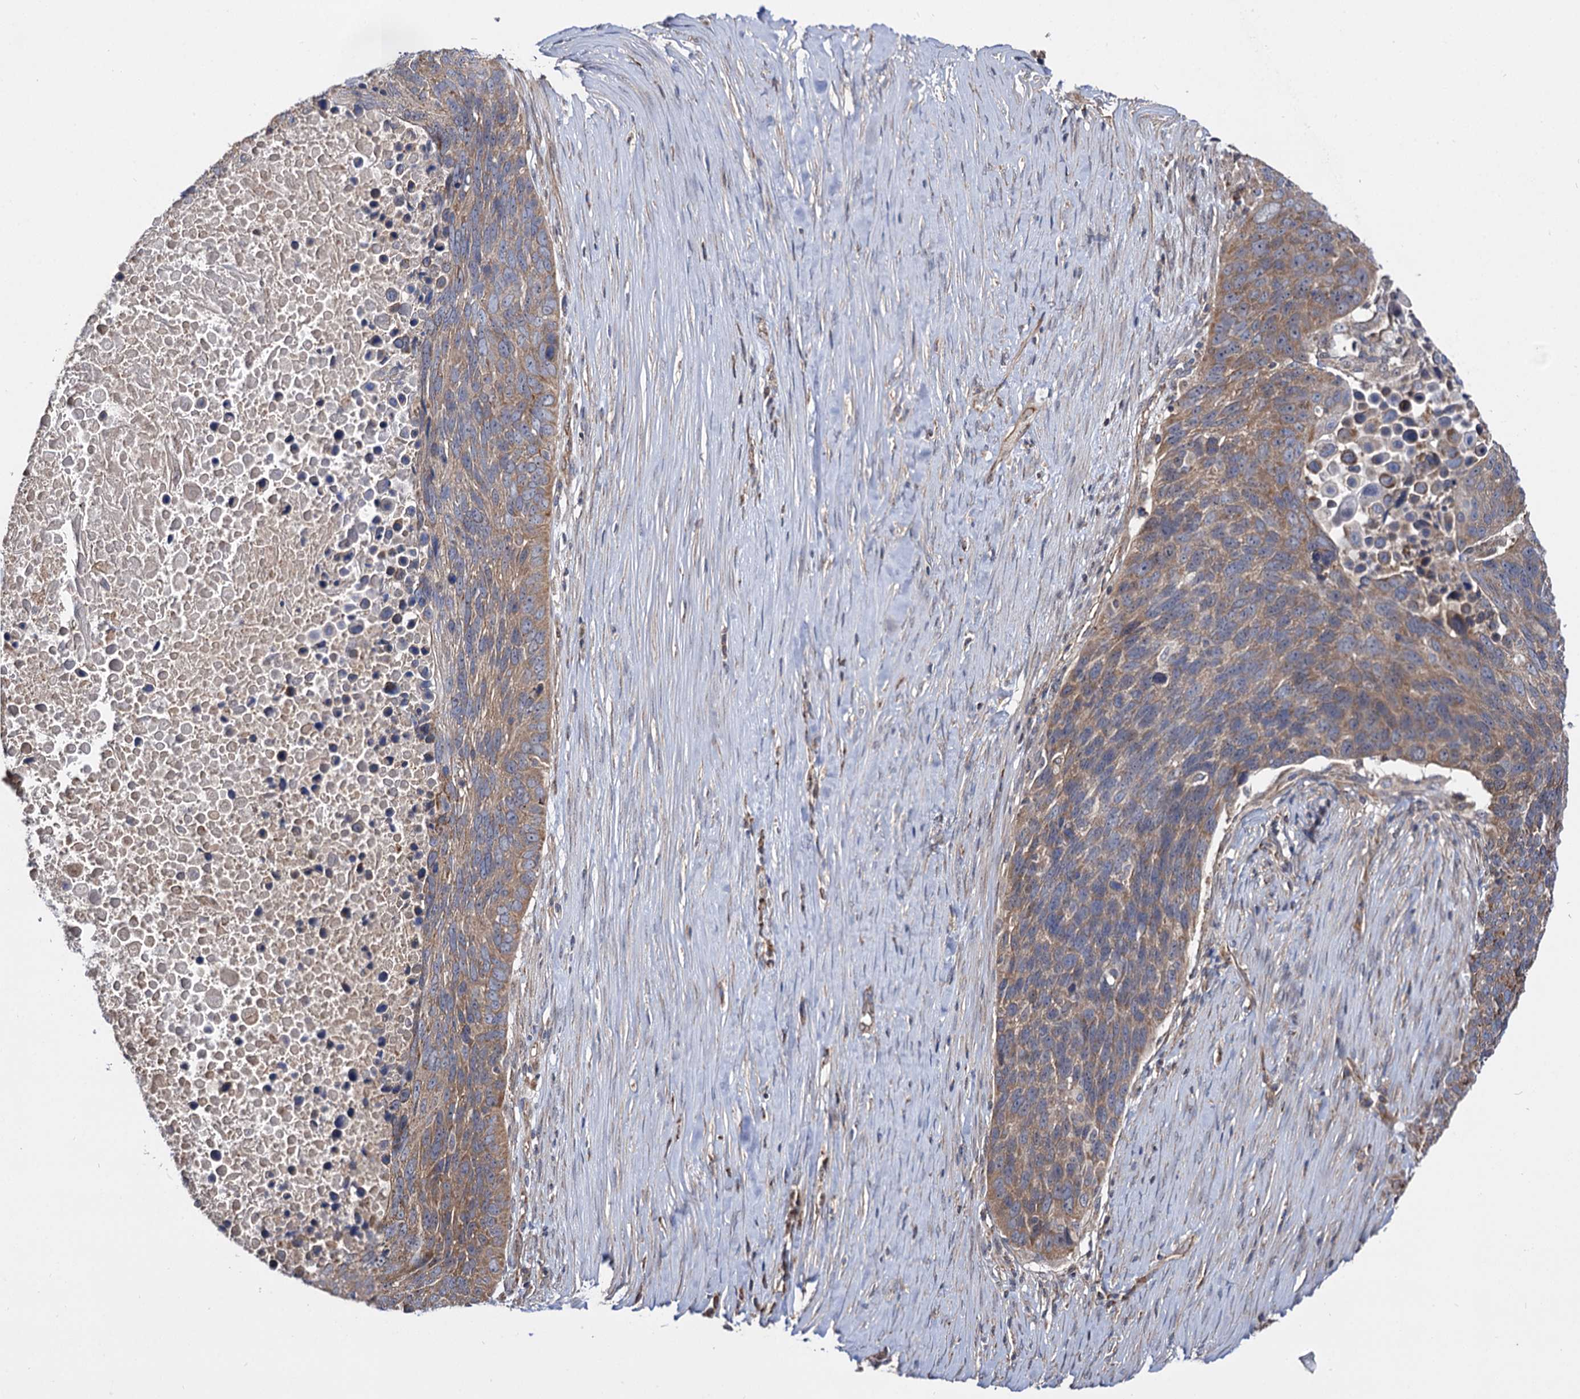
{"staining": {"intensity": "moderate", "quantity": "25%-75%", "location": "cytoplasmic/membranous"}, "tissue": "lung cancer", "cell_type": "Tumor cells", "image_type": "cancer", "snomed": [{"axis": "morphology", "description": "Normal tissue, NOS"}, {"axis": "morphology", "description": "Squamous cell carcinoma, NOS"}, {"axis": "topography", "description": "Lymph node"}, {"axis": "topography", "description": "Lung"}], "caption": "High-magnification brightfield microscopy of squamous cell carcinoma (lung) stained with DAB (3,3'-diaminobenzidine) (brown) and counterstained with hematoxylin (blue). tumor cells exhibit moderate cytoplasmic/membranous expression is present in approximately25%-75% of cells.", "gene": "CEP76", "patient": {"sex": "male", "age": 66}}